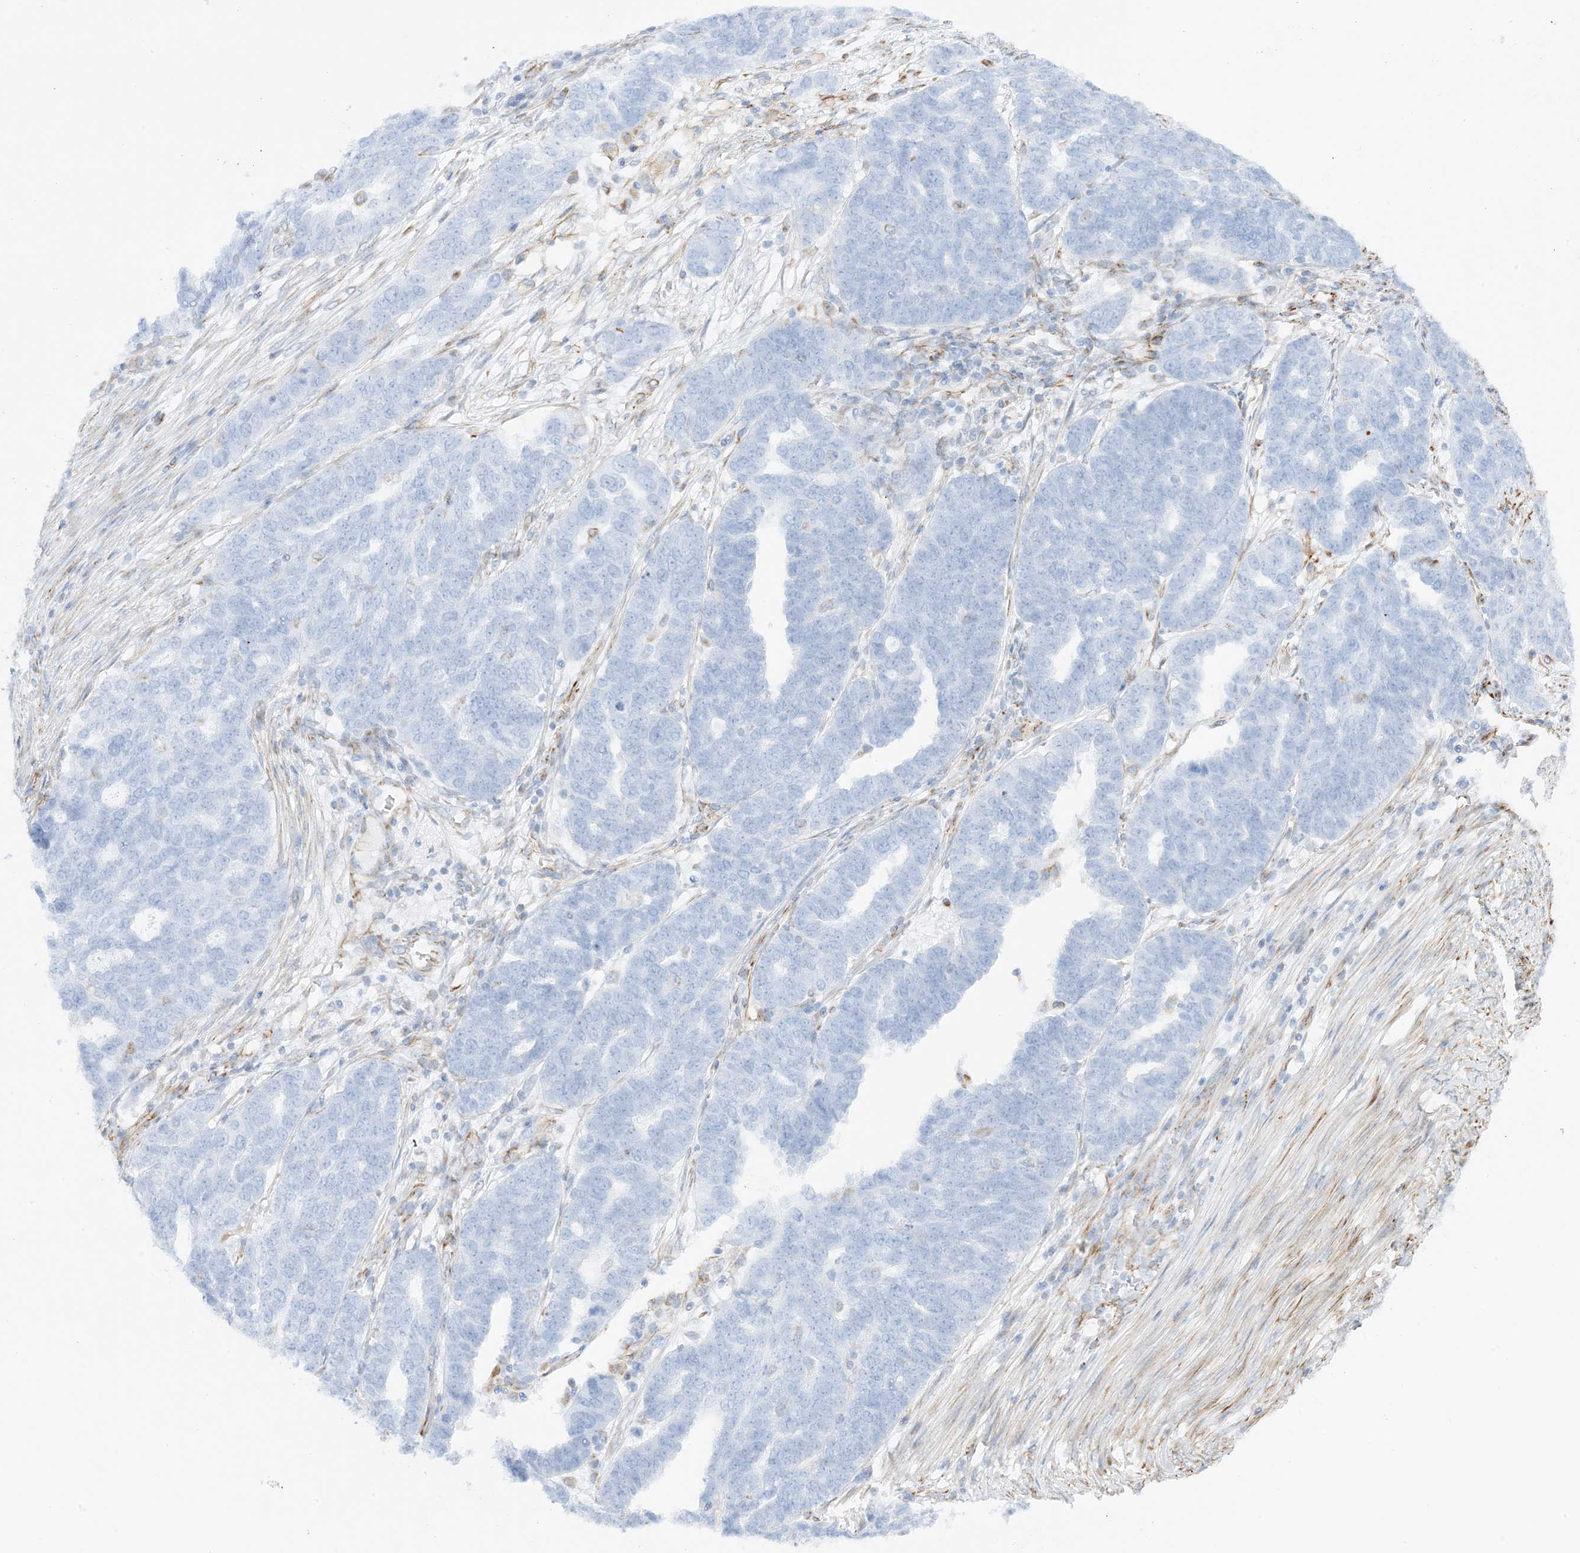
{"staining": {"intensity": "negative", "quantity": "none", "location": "none"}, "tissue": "ovarian cancer", "cell_type": "Tumor cells", "image_type": "cancer", "snomed": [{"axis": "morphology", "description": "Cystadenocarcinoma, serous, NOS"}, {"axis": "topography", "description": "Ovary"}], "caption": "Human ovarian cancer stained for a protein using immunohistochemistry (IHC) reveals no staining in tumor cells.", "gene": "PID1", "patient": {"sex": "female", "age": 59}}